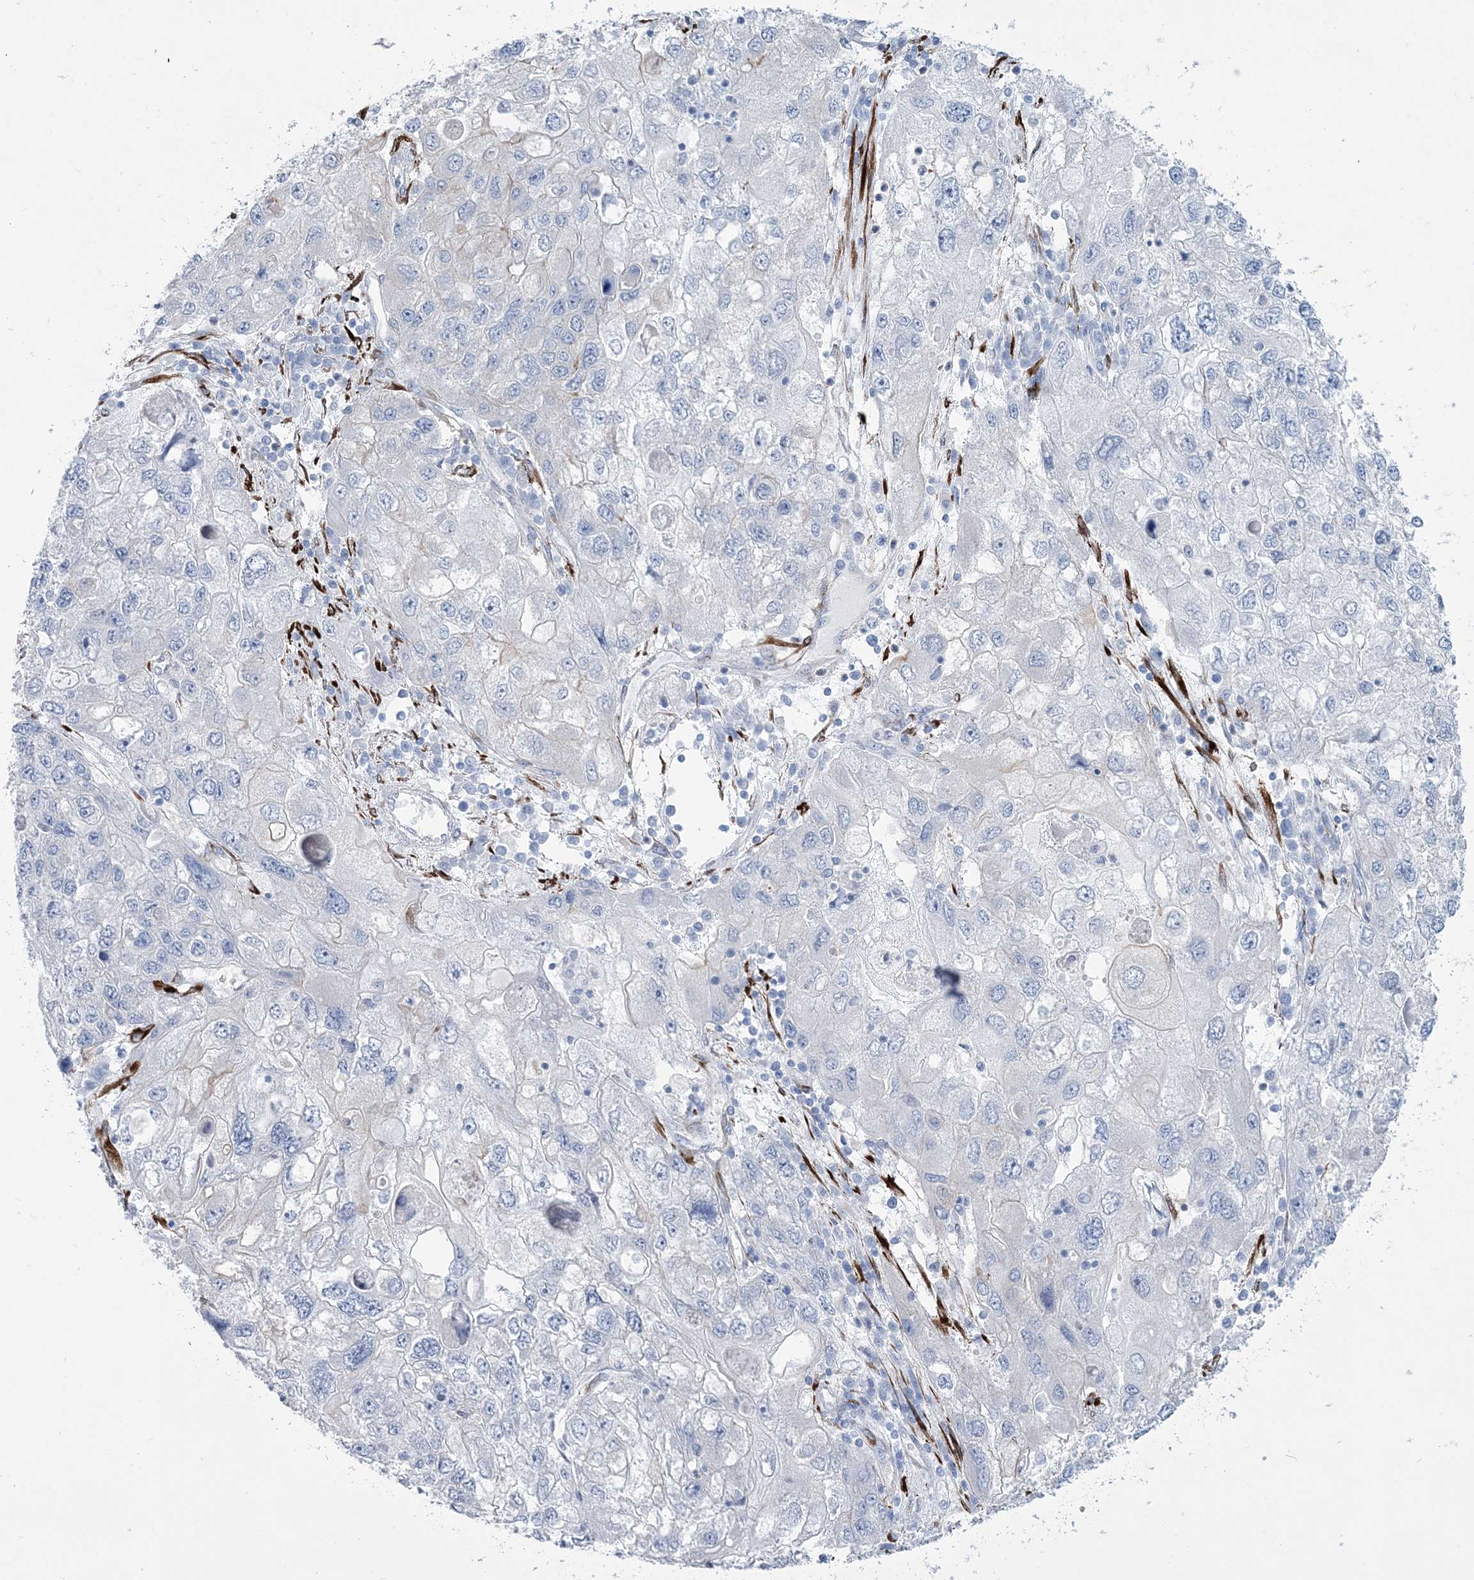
{"staining": {"intensity": "negative", "quantity": "none", "location": "none"}, "tissue": "endometrial cancer", "cell_type": "Tumor cells", "image_type": "cancer", "snomed": [{"axis": "morphology", "description": "Adenocarcinoma, NOS"}, {"axis": "topography", "description": "Endometrium"}], "caption": "Immunohistochemistry (IHC) micrograph of human adenocarcinoma (endometrial) stained for a protein (brown), which shows no staining in tumor cells.", "gene": "RAB11FIP5", "patient": {"sex": "female", "age": 49}}